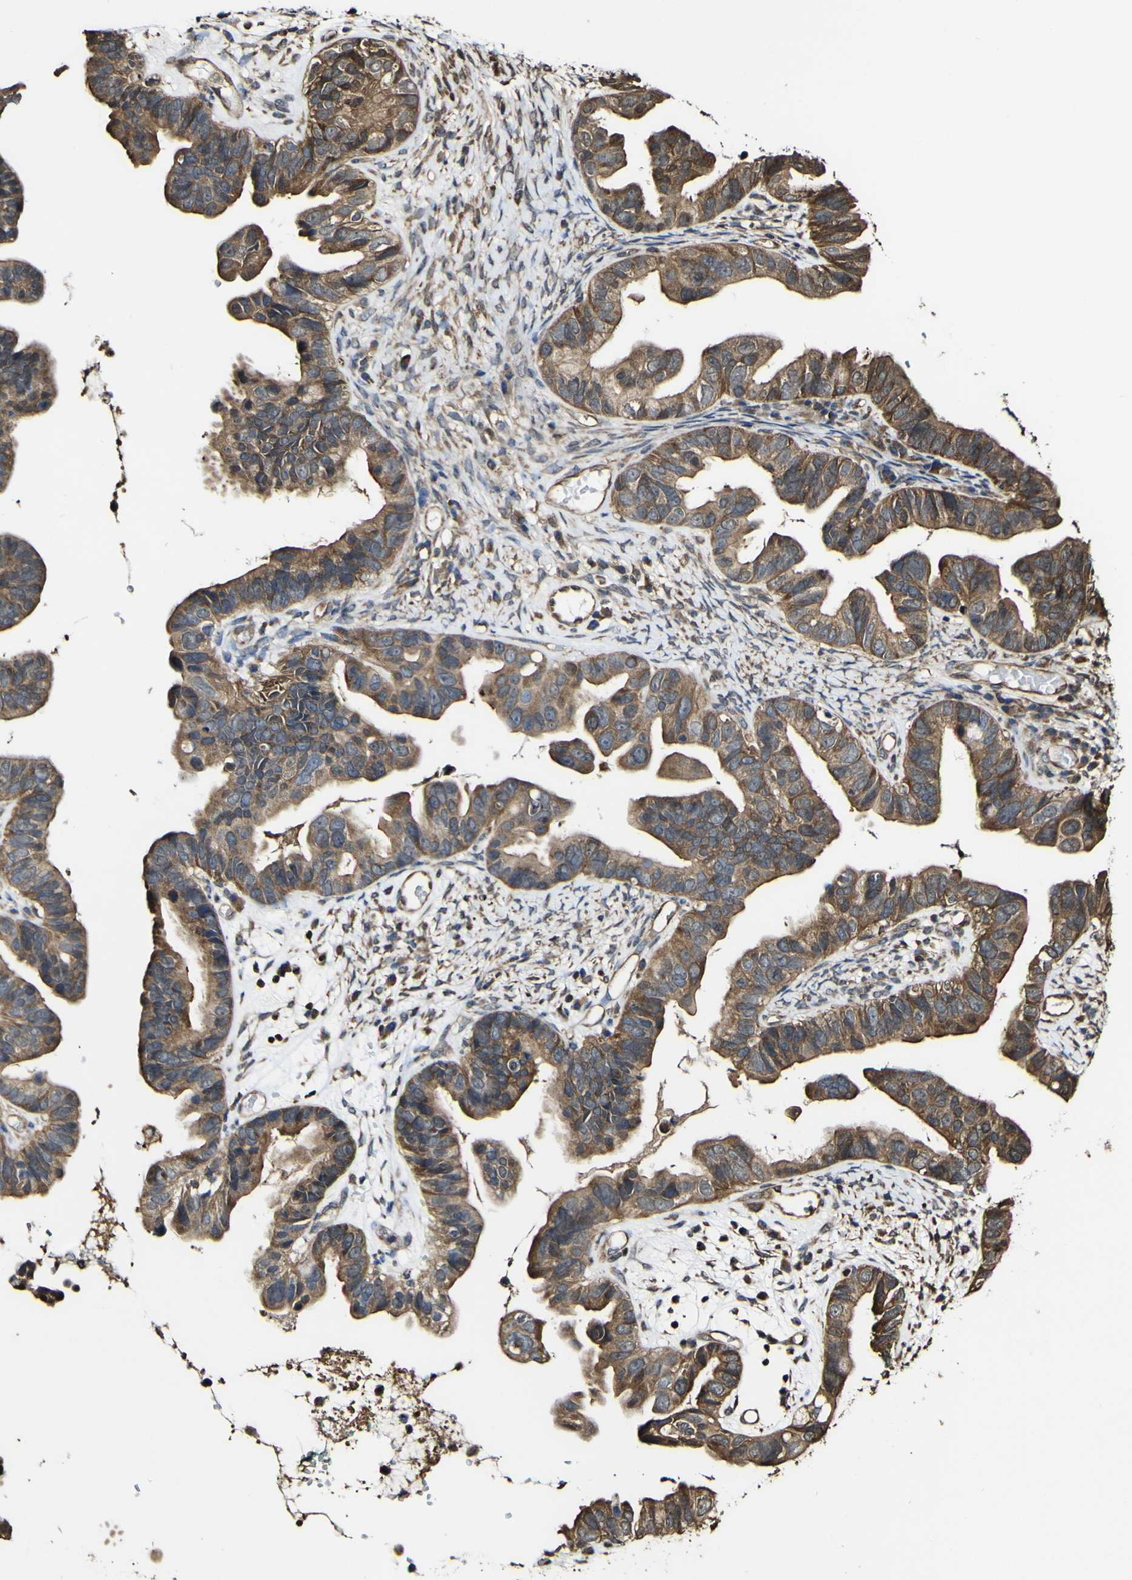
{"staining": {"intensity": "moderate", "quantity": ">75%", "location": "cytoplasmic/membranous"}, "tissue": "ovarian cancer", "cell_type": "Tumor cells", "image_type": "cancer", "snomed": [{"axis": "morphology", "description": "Cystadenocarcinoma, serous, NOS"}, {"axis": "topography", "description": "Ovary"}], "caption": "A photomicrograph of serous cystadenocarcinoma (ovarian) stained for a protein reveals moderate cytoplasmic/membranous brown staining in tumor cells.", "gene": "PTPRR", "patient": {"sex": "female", "age": 56}}